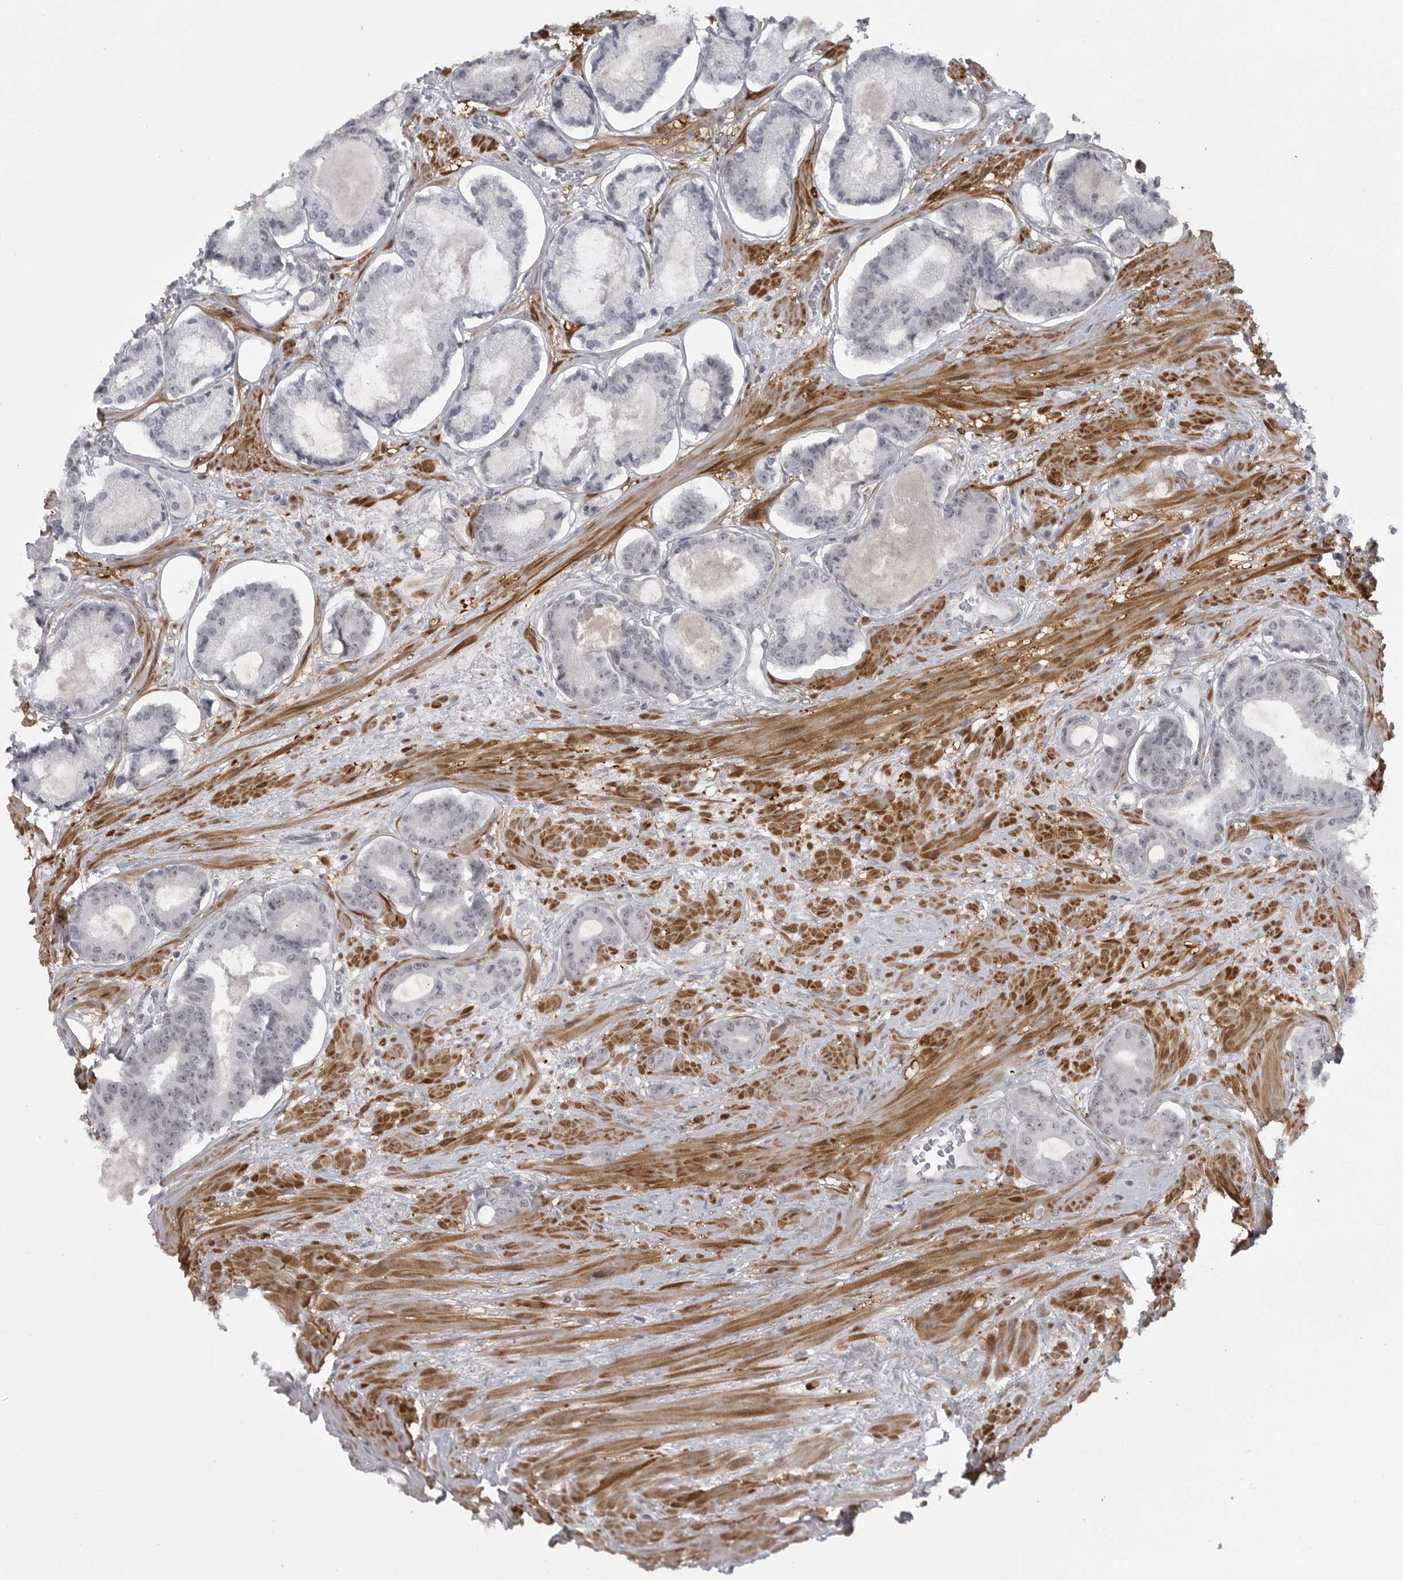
{"staining": {"intensity": "weak", "quantity": "<25%", "location": "nuclear"}, "tissue": "prostate cancer", "cell_type": "Tumor cells", "image_type": "cancer", "snomed": [{"axis": "morphology", "description": "Adenocarcinoma, Low grade"}, {"axis": "topography", "description": "Prostate"}], "caption": "A photomicrograph of human prostate cancer is negative for staining in tumor cells.", "gene": "HMGN3", "patient": {"sex": "male", "age": 60}}